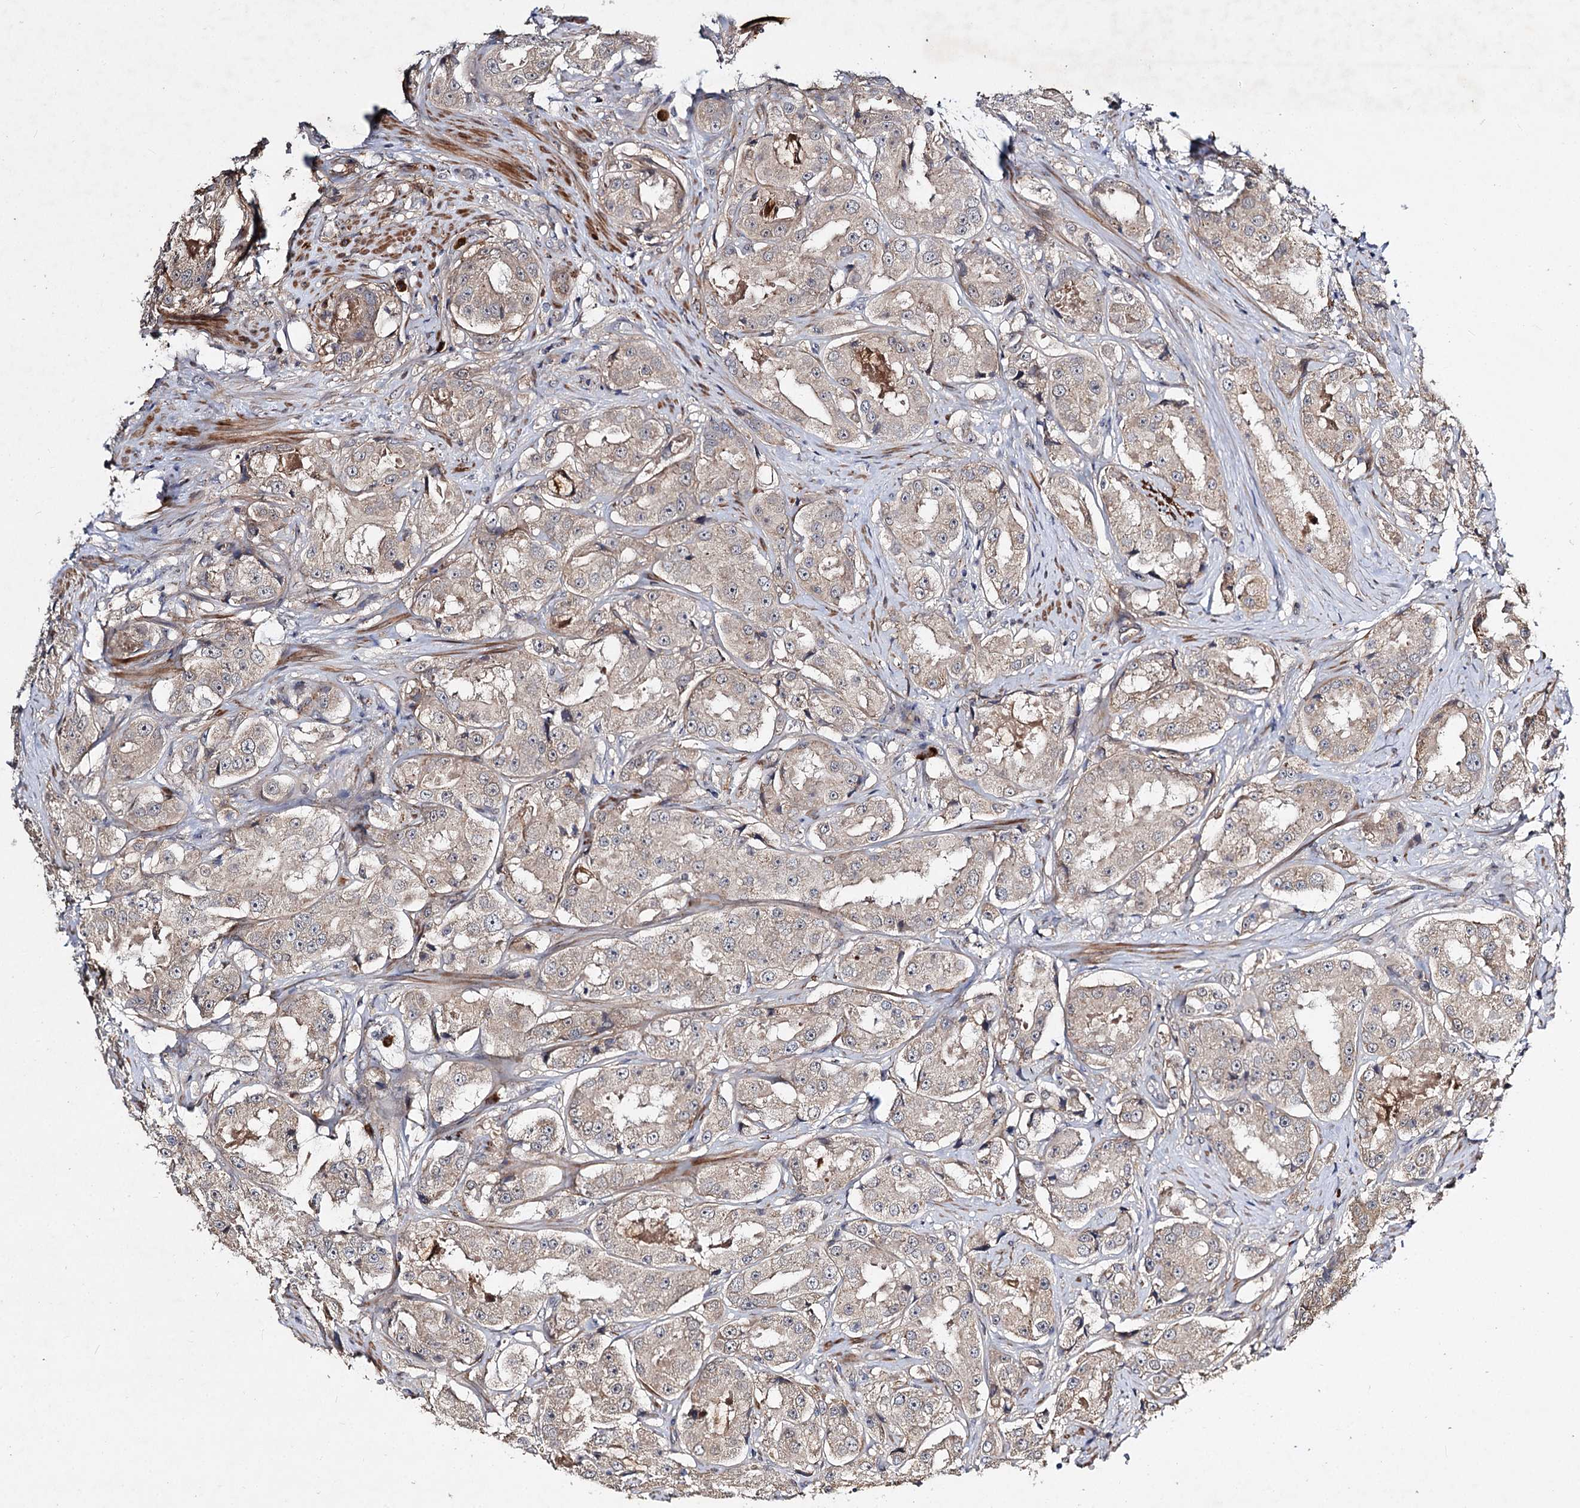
{"staining": {"intensity": "weak", "quantity": "<25%", "location": "cytoplasmic/membranous"}, "tissue": "prostate cancer", "cell_type": "Tumor cells", "image_type": "cancer", "snomed": [{"axis": "morphology", "description": "Adenocarcinoma, High grade"}, {"axis": "topography", "description": "Prostate"}], "caption": "The image shows no significant positivity in tumor cells of prostate high-grade adenocarcinoma.", "gene": "MINDY3", "patient": {"sex": "male", "age": 73}}